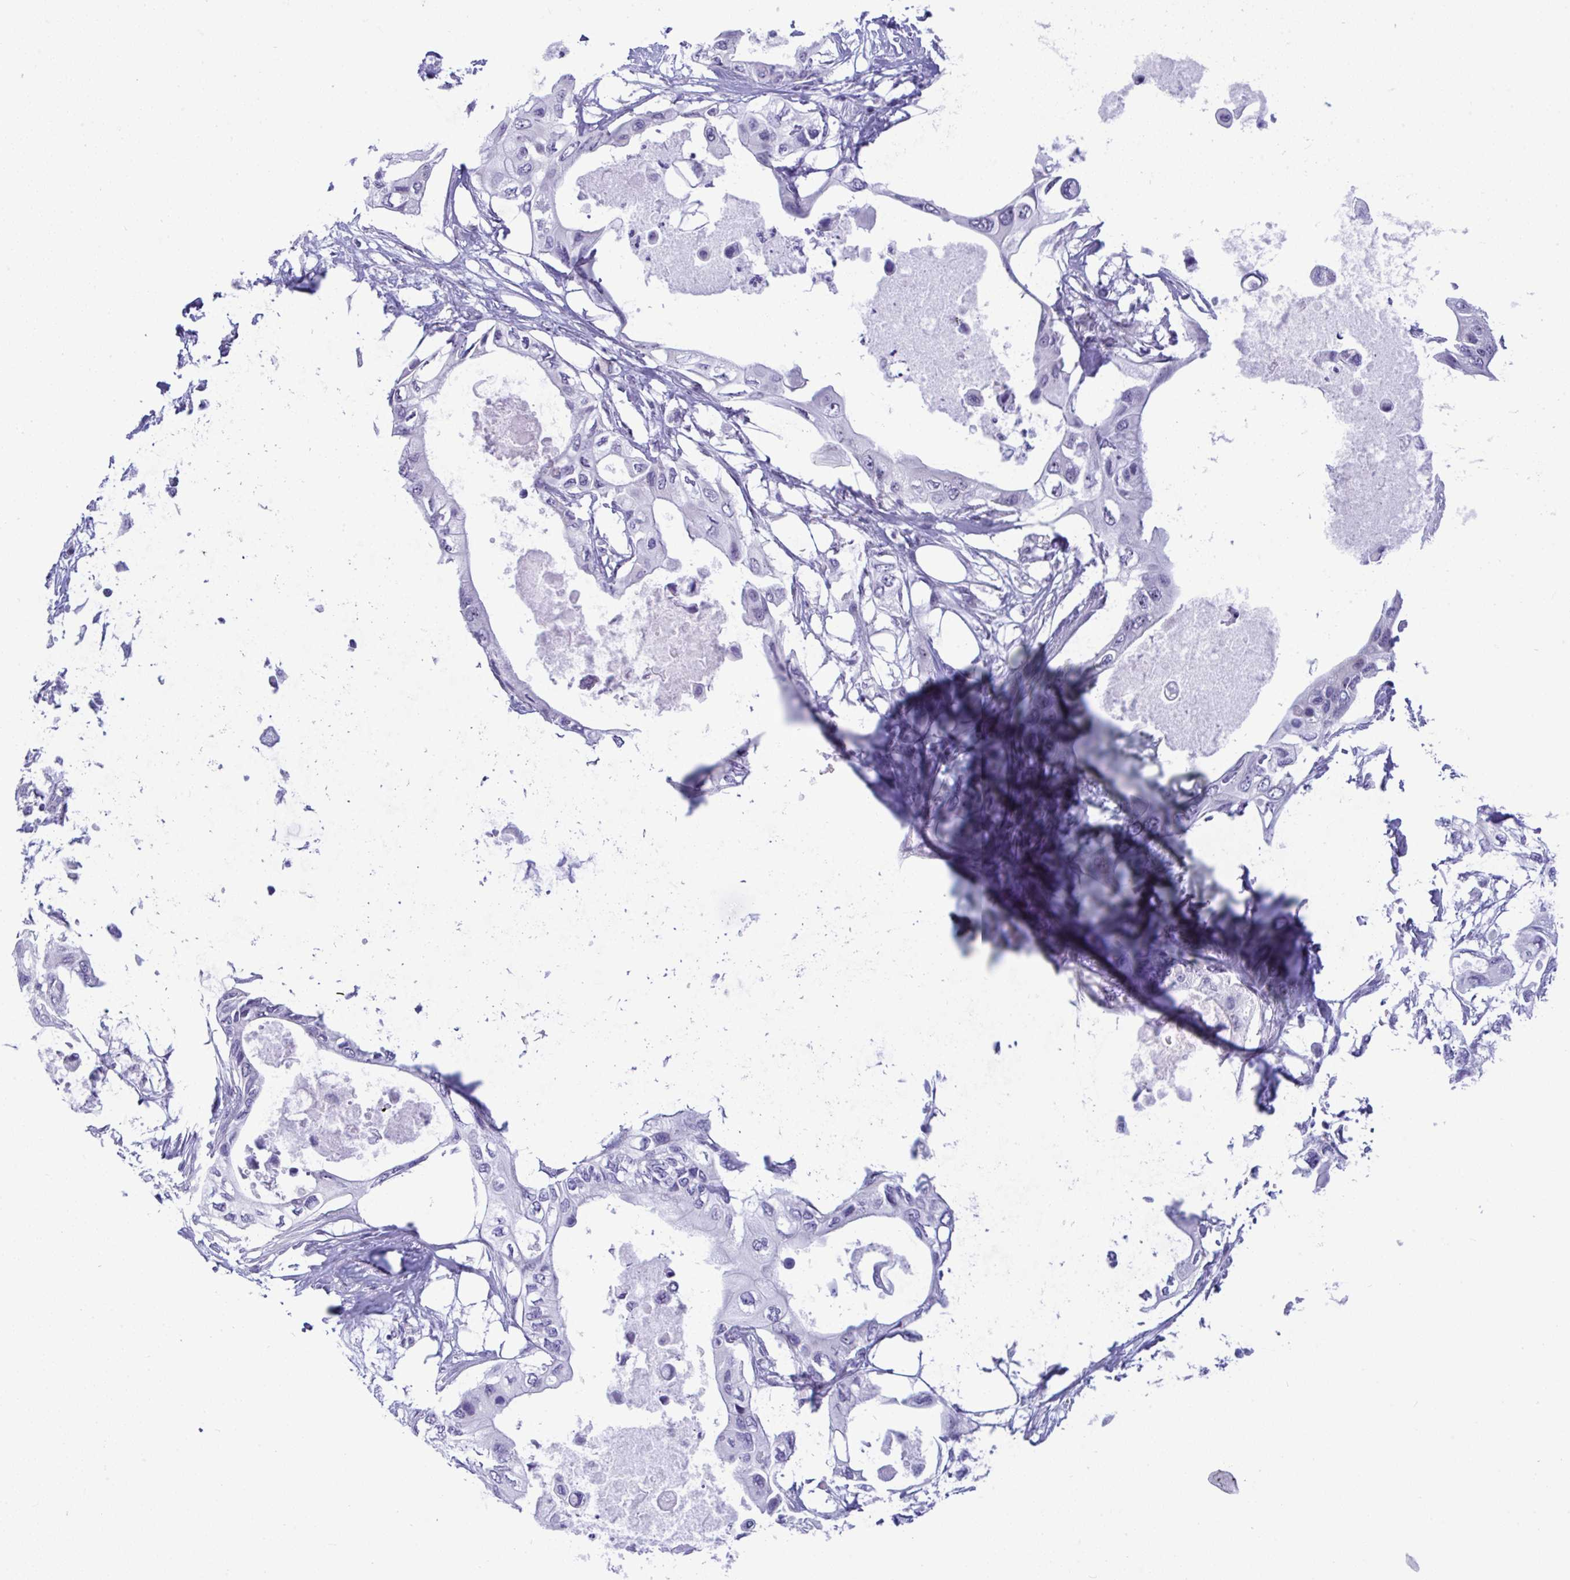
{"staining": {"intensity": "negative", "quantity": "none", "location": "none"}, "tissue": "pancreatic cancer", "cell_type": "Tumor cells", "image_type": "cancer", "snomed": [{"axis": "morphology", "description": "Adenocarcinoma, NOS"}, {"axis": "topography", "description": "Pancreas"}], "caption": "Immunohistochemical staining of pancreatic cancer (adenocarcinoma) displays no significant expression in tumor cells.", "gene": "YBX2", "patient": {"sex": "female", "age": 63}}